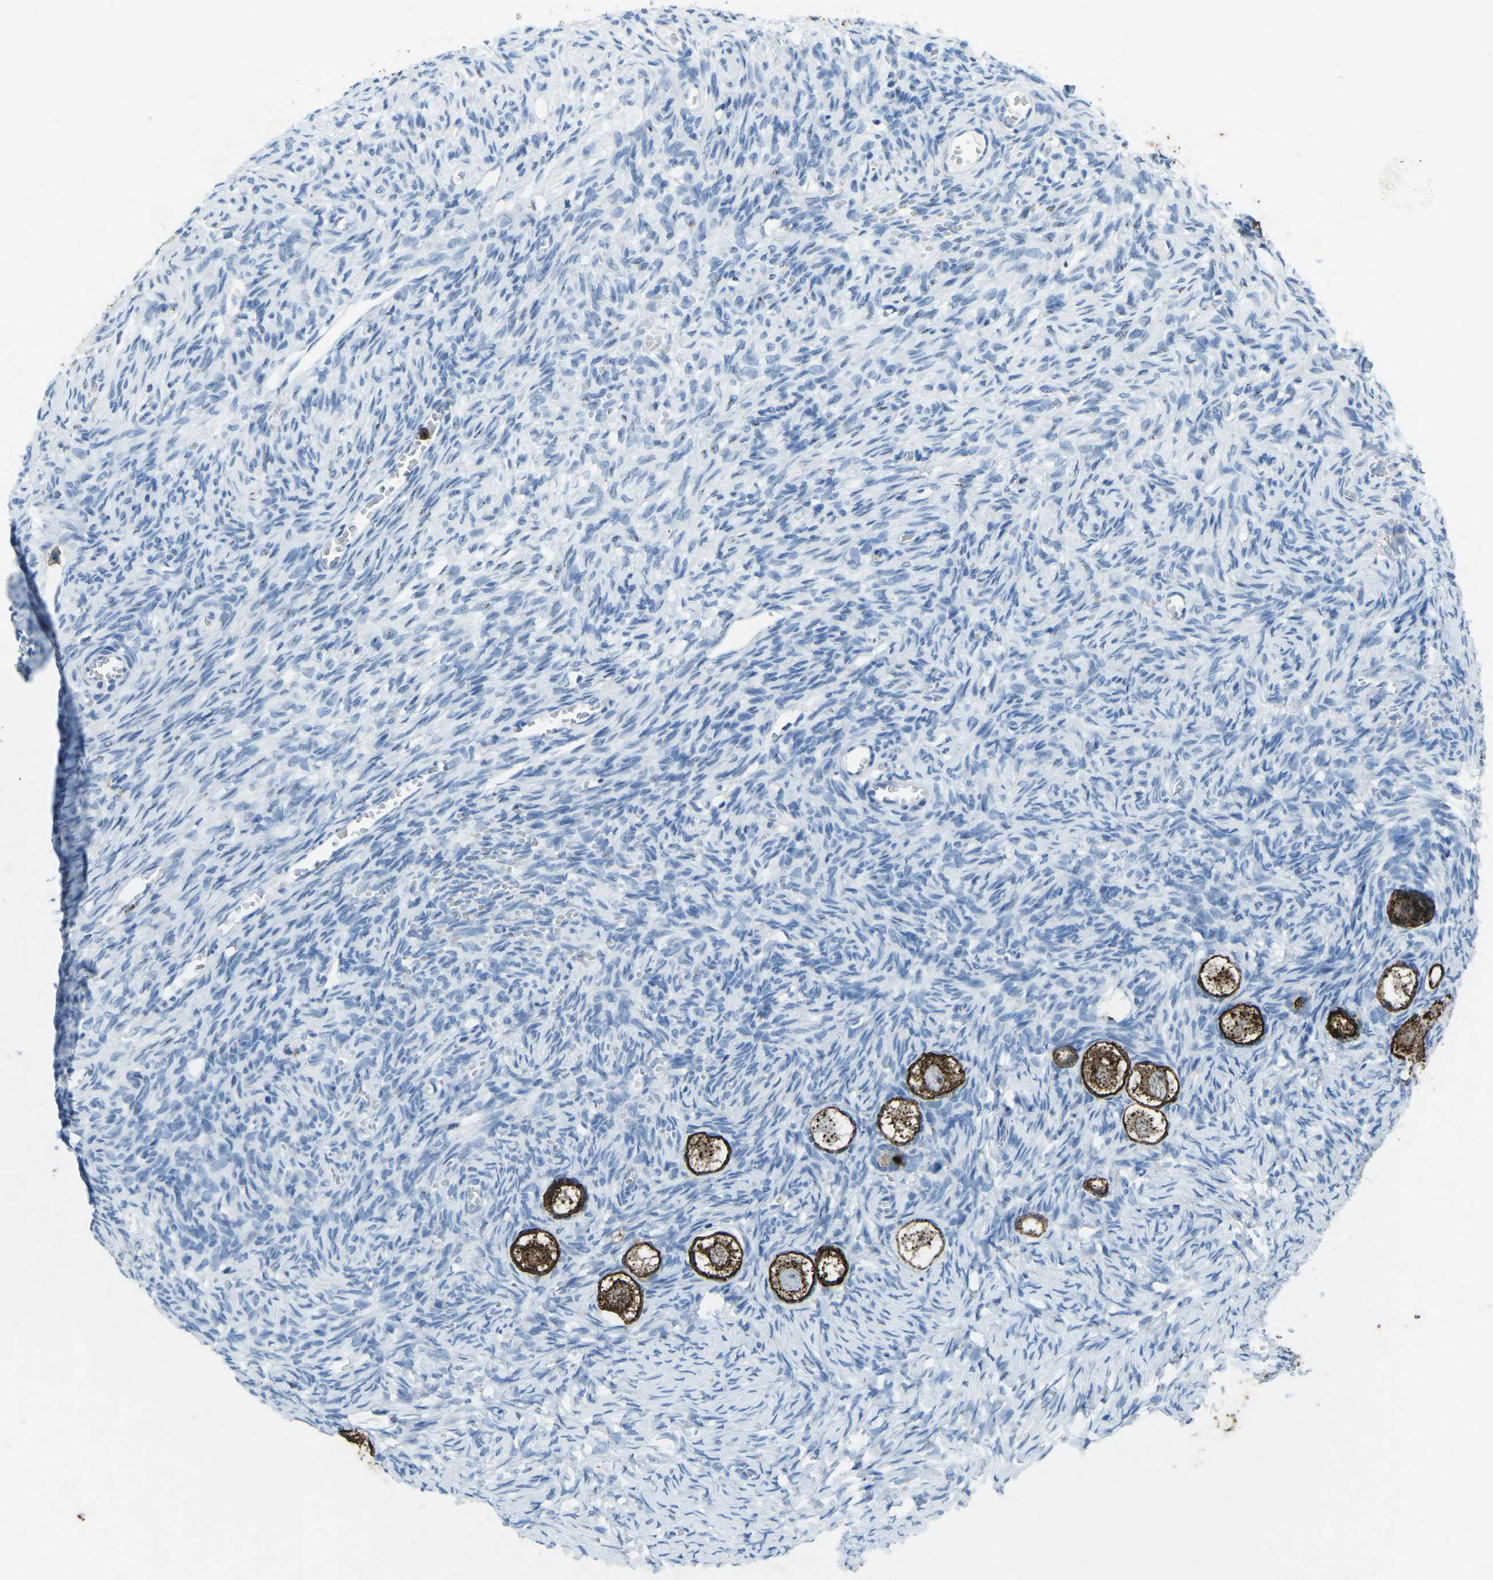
{"staining": {"intensity": "strong", "quantity": ">75%", "location": "cytoplasmic/membranous"}, "tissue": "ovary", "cell_type": "Follicle cells", "image_type": "normal", "snomed": [{"axis": "morphology", "description": "Normal tissue, NOS"}, {"axis": "topography", "description": "Ovary"}], "caption": "Follicle cells reveal strong cytoplasmic/membranous positivity in about >75% of cells in benign ovary. The protein is stained brown, and the nuclei are stained in blue (DAB (3,3'-diaminobenzidine) IHC with brightfield microscopy, high magnification).", "gene": "CTAGE1", "patient": {"sex": "female", "age": 27}}